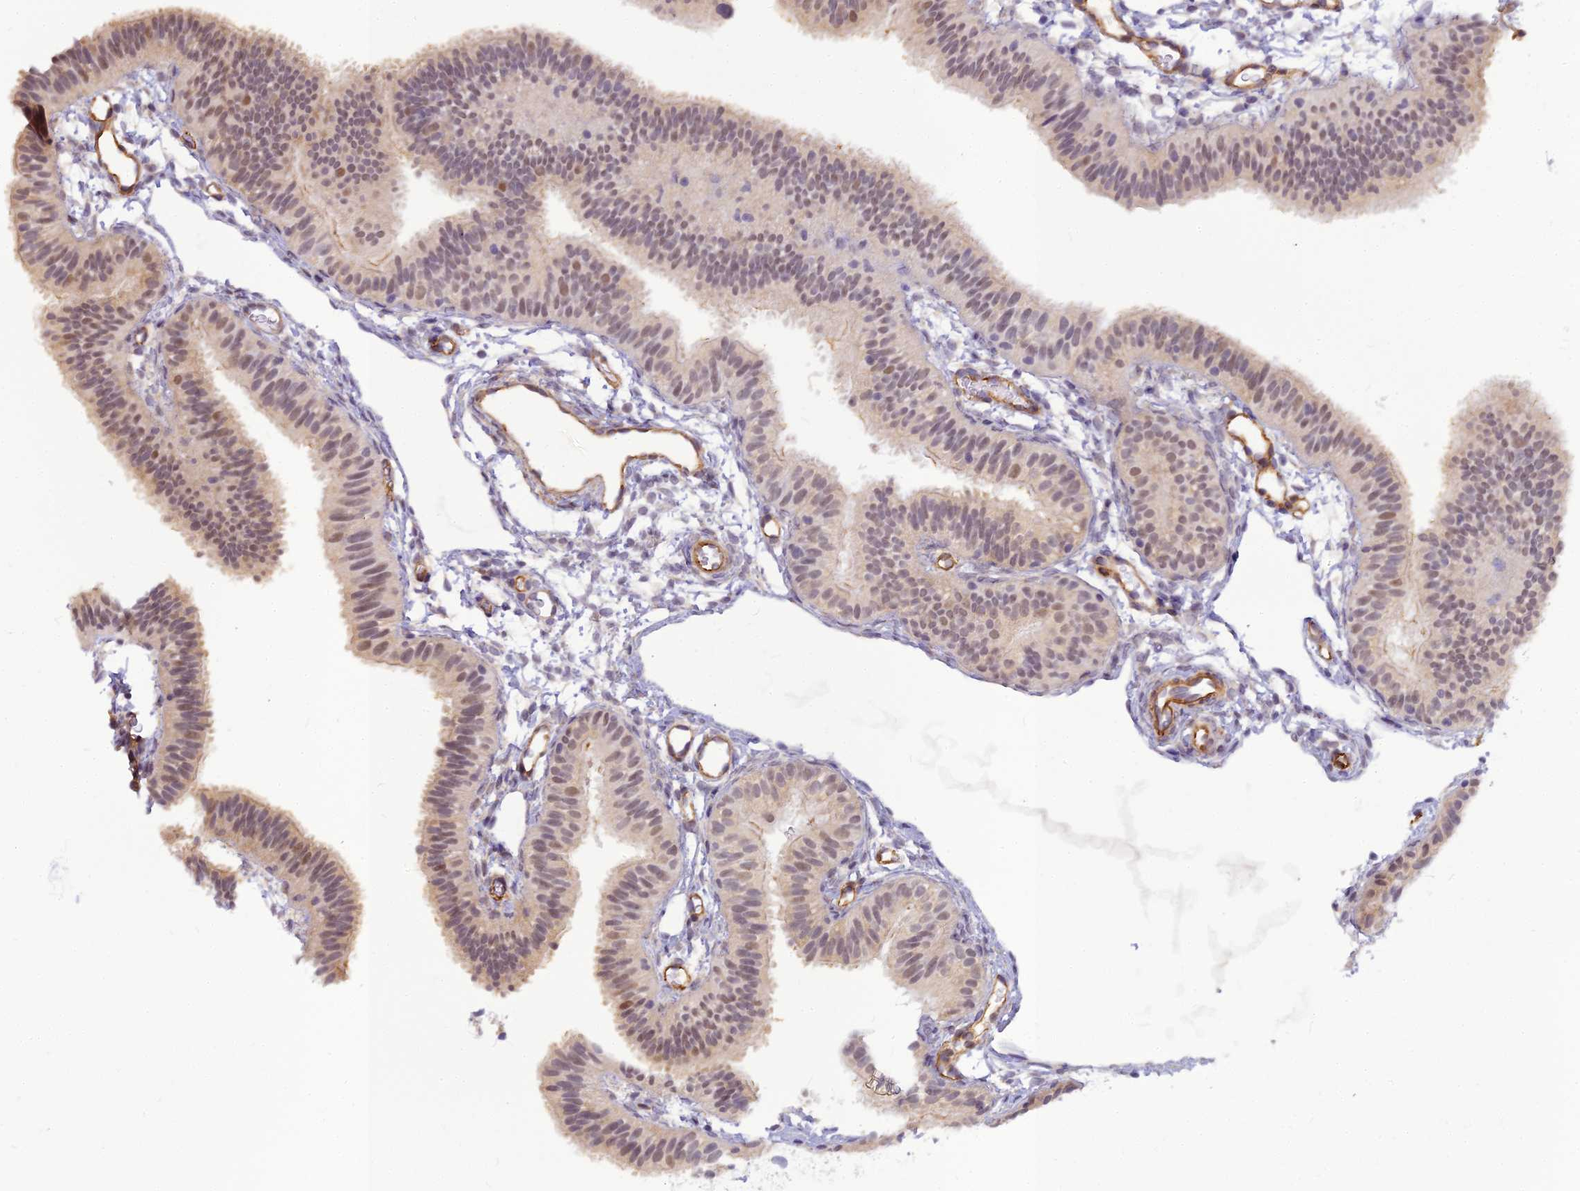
{"staining": {"intensity": "moderate", "quantity": "25%-75%", "location": "cytoplasmic/membranous,nuclear"}, "tissue": "fallopian tube", "cell_type": "Glandular cells", "image_type": "normal", "snomed": [{"axis": "morphology", "description": "Normal tissue, NOS"}, {"axis": "topography", "description": "Fallopian tube"}], "caption": "DAB (3,3'-diaminobenzidine) immunohistochemical staining of normal human fallopian tube exhibits moderate cytoplasmic/membranous,nuclear protein expression in about 25%-75% of glandular cells.", "gene": "RGL3", "patient": {"sex": "female", "age": 35}}